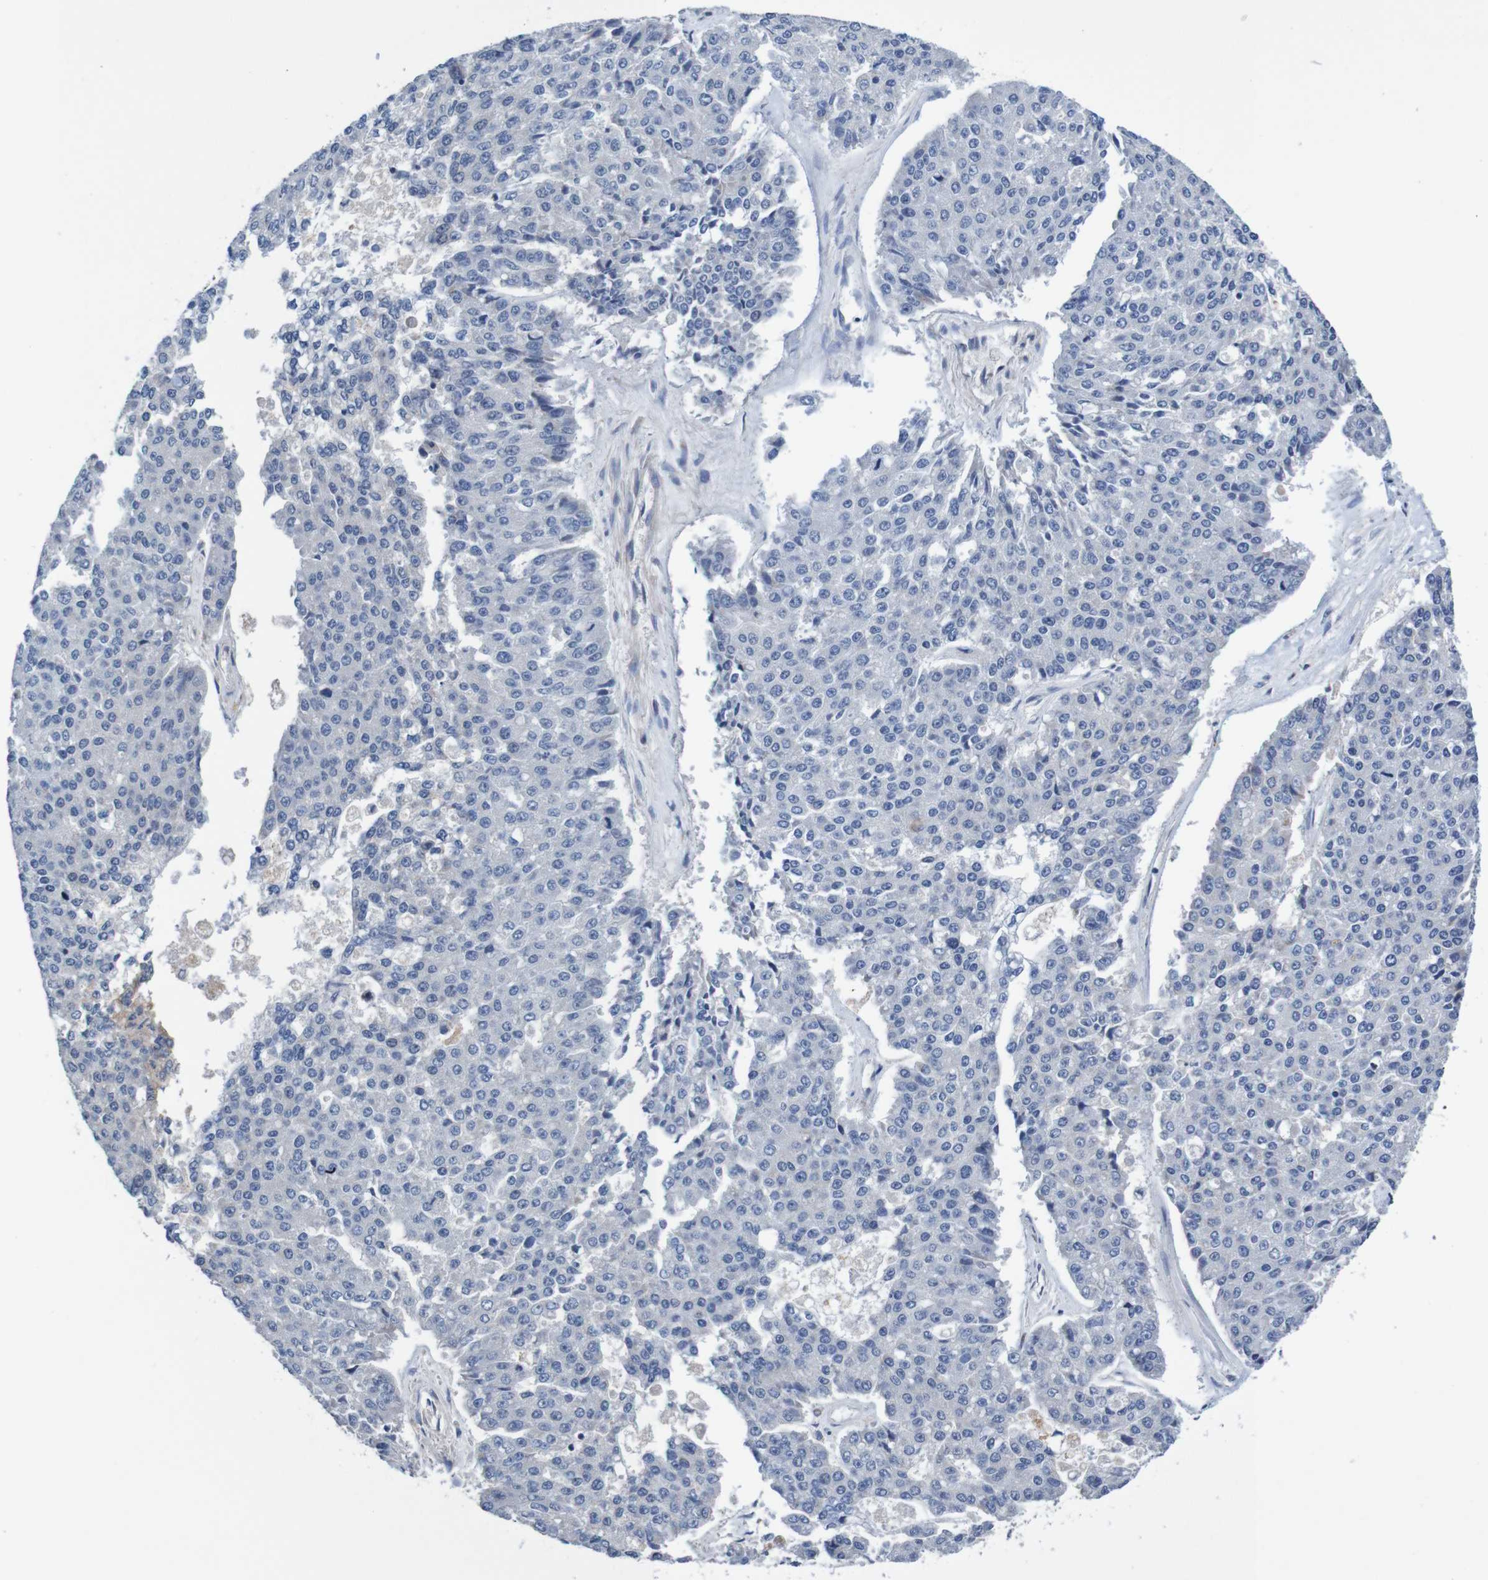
{"staining": {"intensity": "negative", "quantity": "none", "location": "none"}, "tissue": "pancreatic cancer", "cell_type": "Tumor cells", "image_type": "cancer", "snomed": [{"axis": "morphology", "description": "Adenocarcinoma, NOS"}, {"axis": "topography", "description": "Pancreas"}], "caption": "Photomicrograph shows no significant protein expression in tumor cells of pancreatic adenocarcinoma. (Brightfield microscopy of DAB (3,3'-diaminobenzidine) immunohistochemistry (IHC) at high magnification).", "gene": "CPED1", "patient": {"sex": "male", "age": 50}}